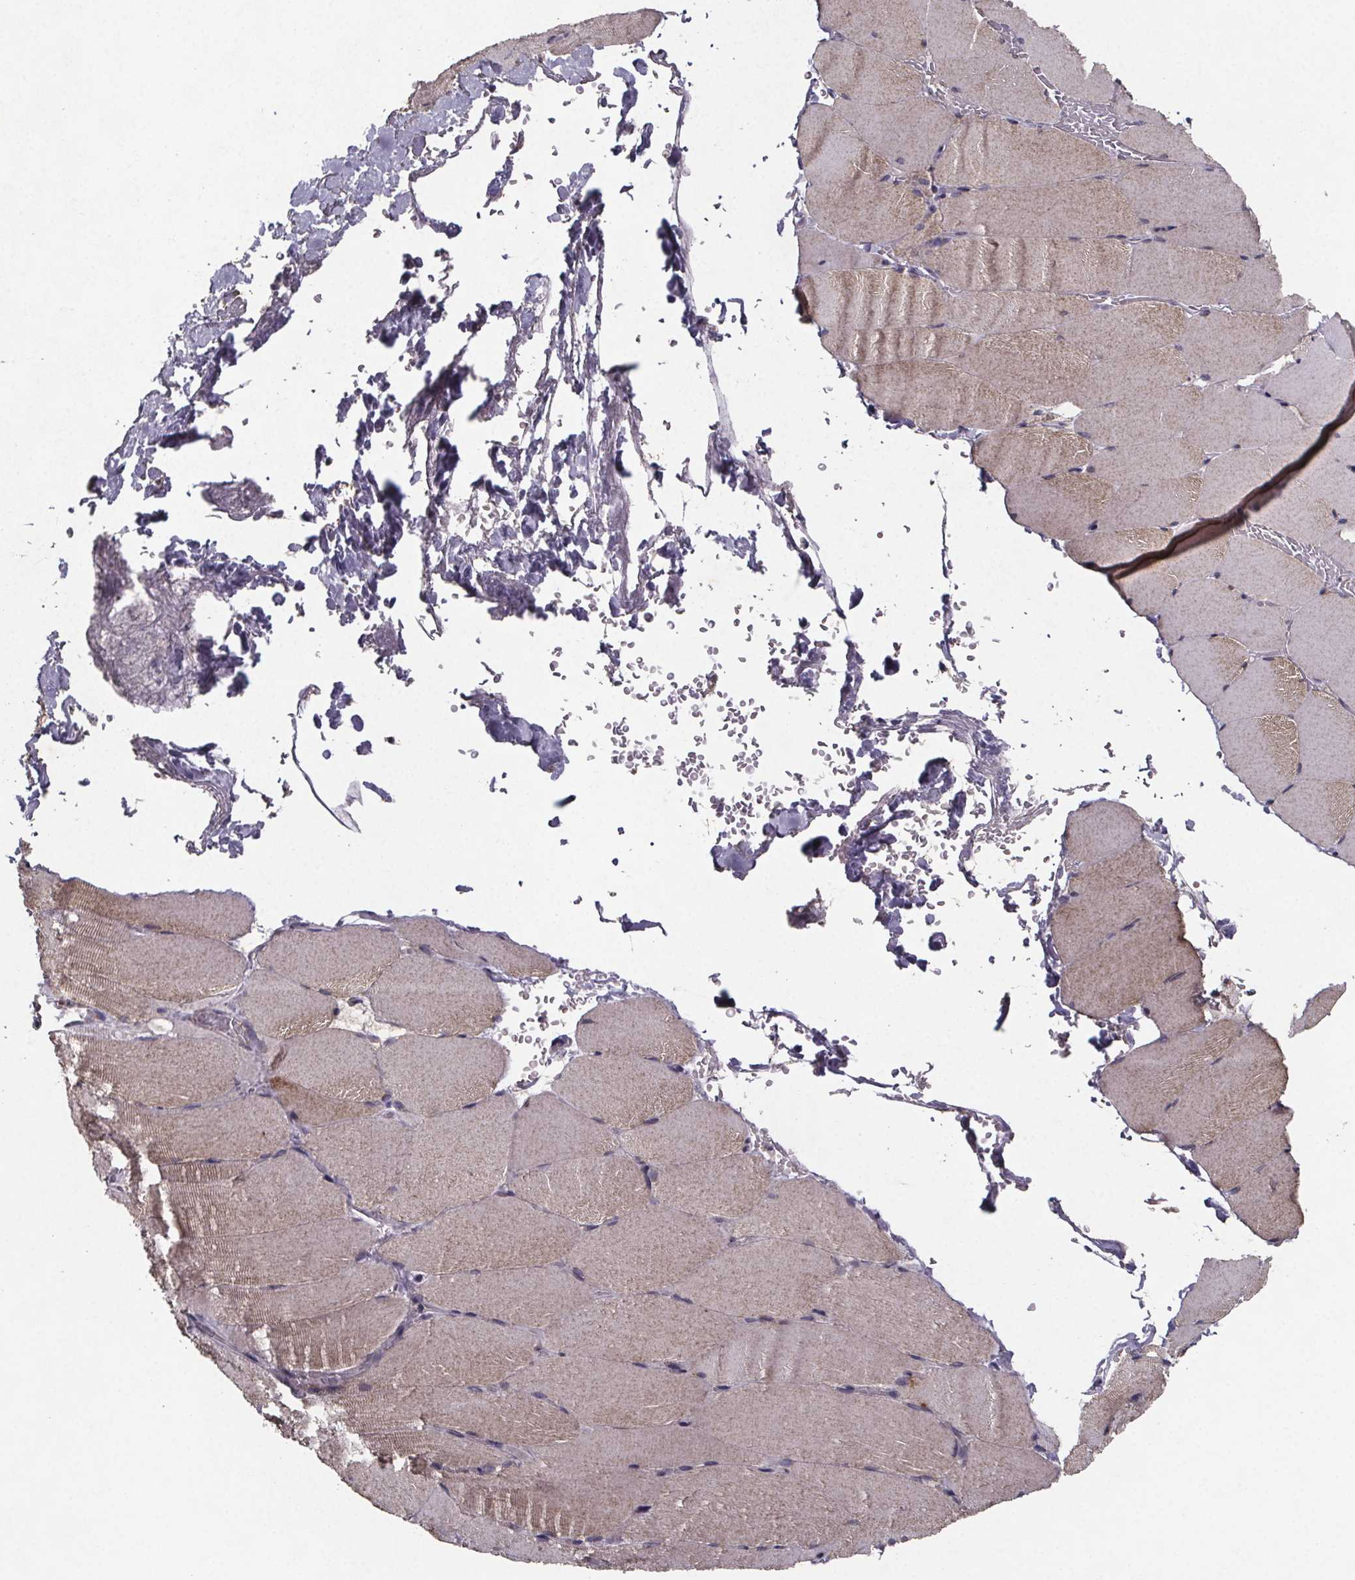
{"staining": {"intensity": "weak", "quantity": "<25%", "location": "cytoplasmic/membranous"}, "tissue": "skeletal muscle", "cell_type": "Myocytes", "image_type": "normal", "snomed": [{"axis": "morphology", "description": "Normal tissue, NOS"}, {"axis": "topography", "description": "Skeletal muscle"}], "caption": "Immunohistochemistry (IHC) of unremarkable skeletal muscle exhibits no staining in myocytes.", "gene": "PALLD", "patient": {"sex": "female", "age": 37}}